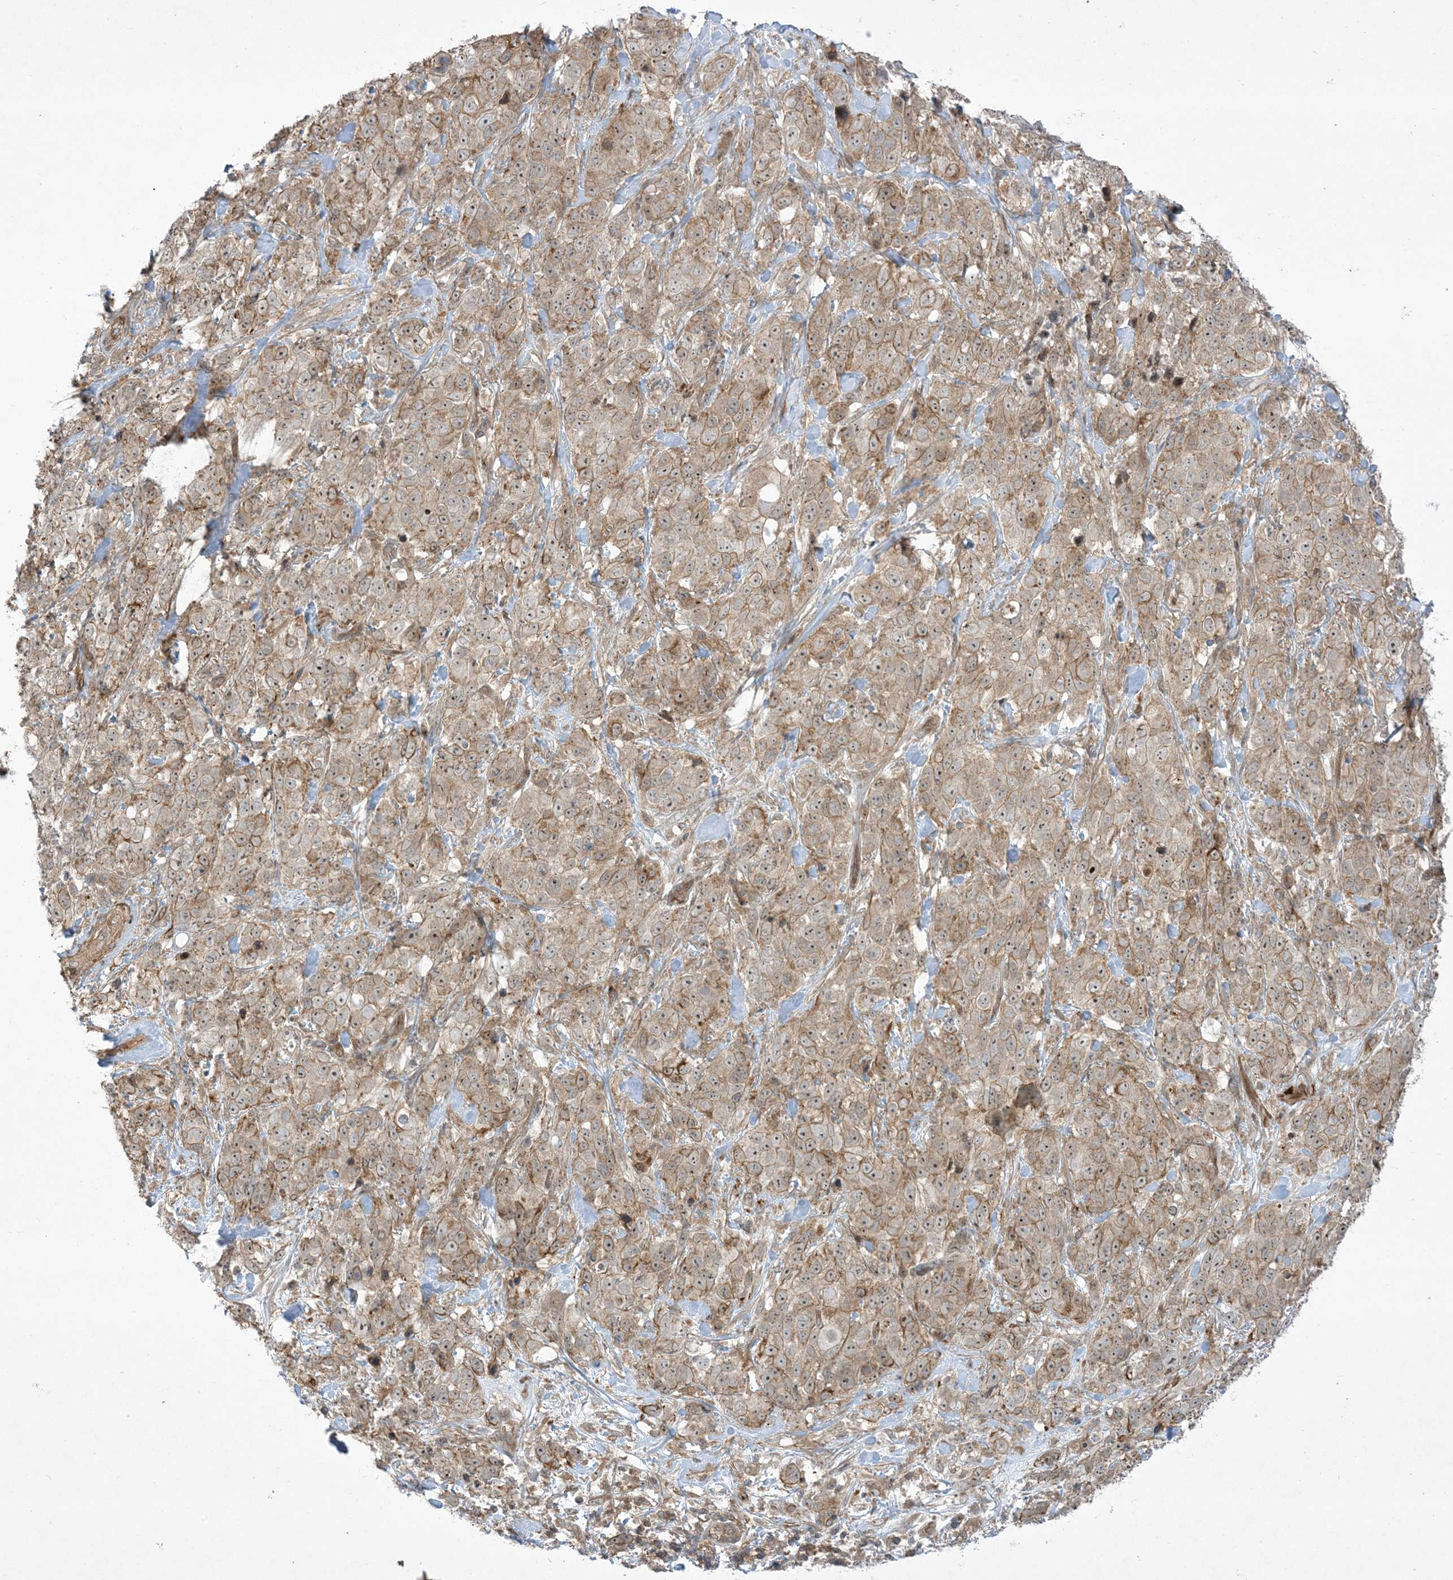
{"staining": {"intensity": "moderate", "quantity": ">75%", "location": "cytoplasmic/membranous,nuclear"}, "tissue": "stomach cancer", "cell_type": "Tumor cells", "image_type": "cancer", "snomed": [{"axis": "morphology", "description": "Adenocarcinoma, NOS"}, {"axis": "topography", "description": "Stomach"}], "caption": "A histopathology image showing moderate cytoplasmic/membranous and nuclear positivity in about >75% of tumor cells in adenocarcinoma (stomach), as visualized by brown immunohistochemical staining.", "gene": "SOGA3", "patient": {"sex": "male", "age": 48}}